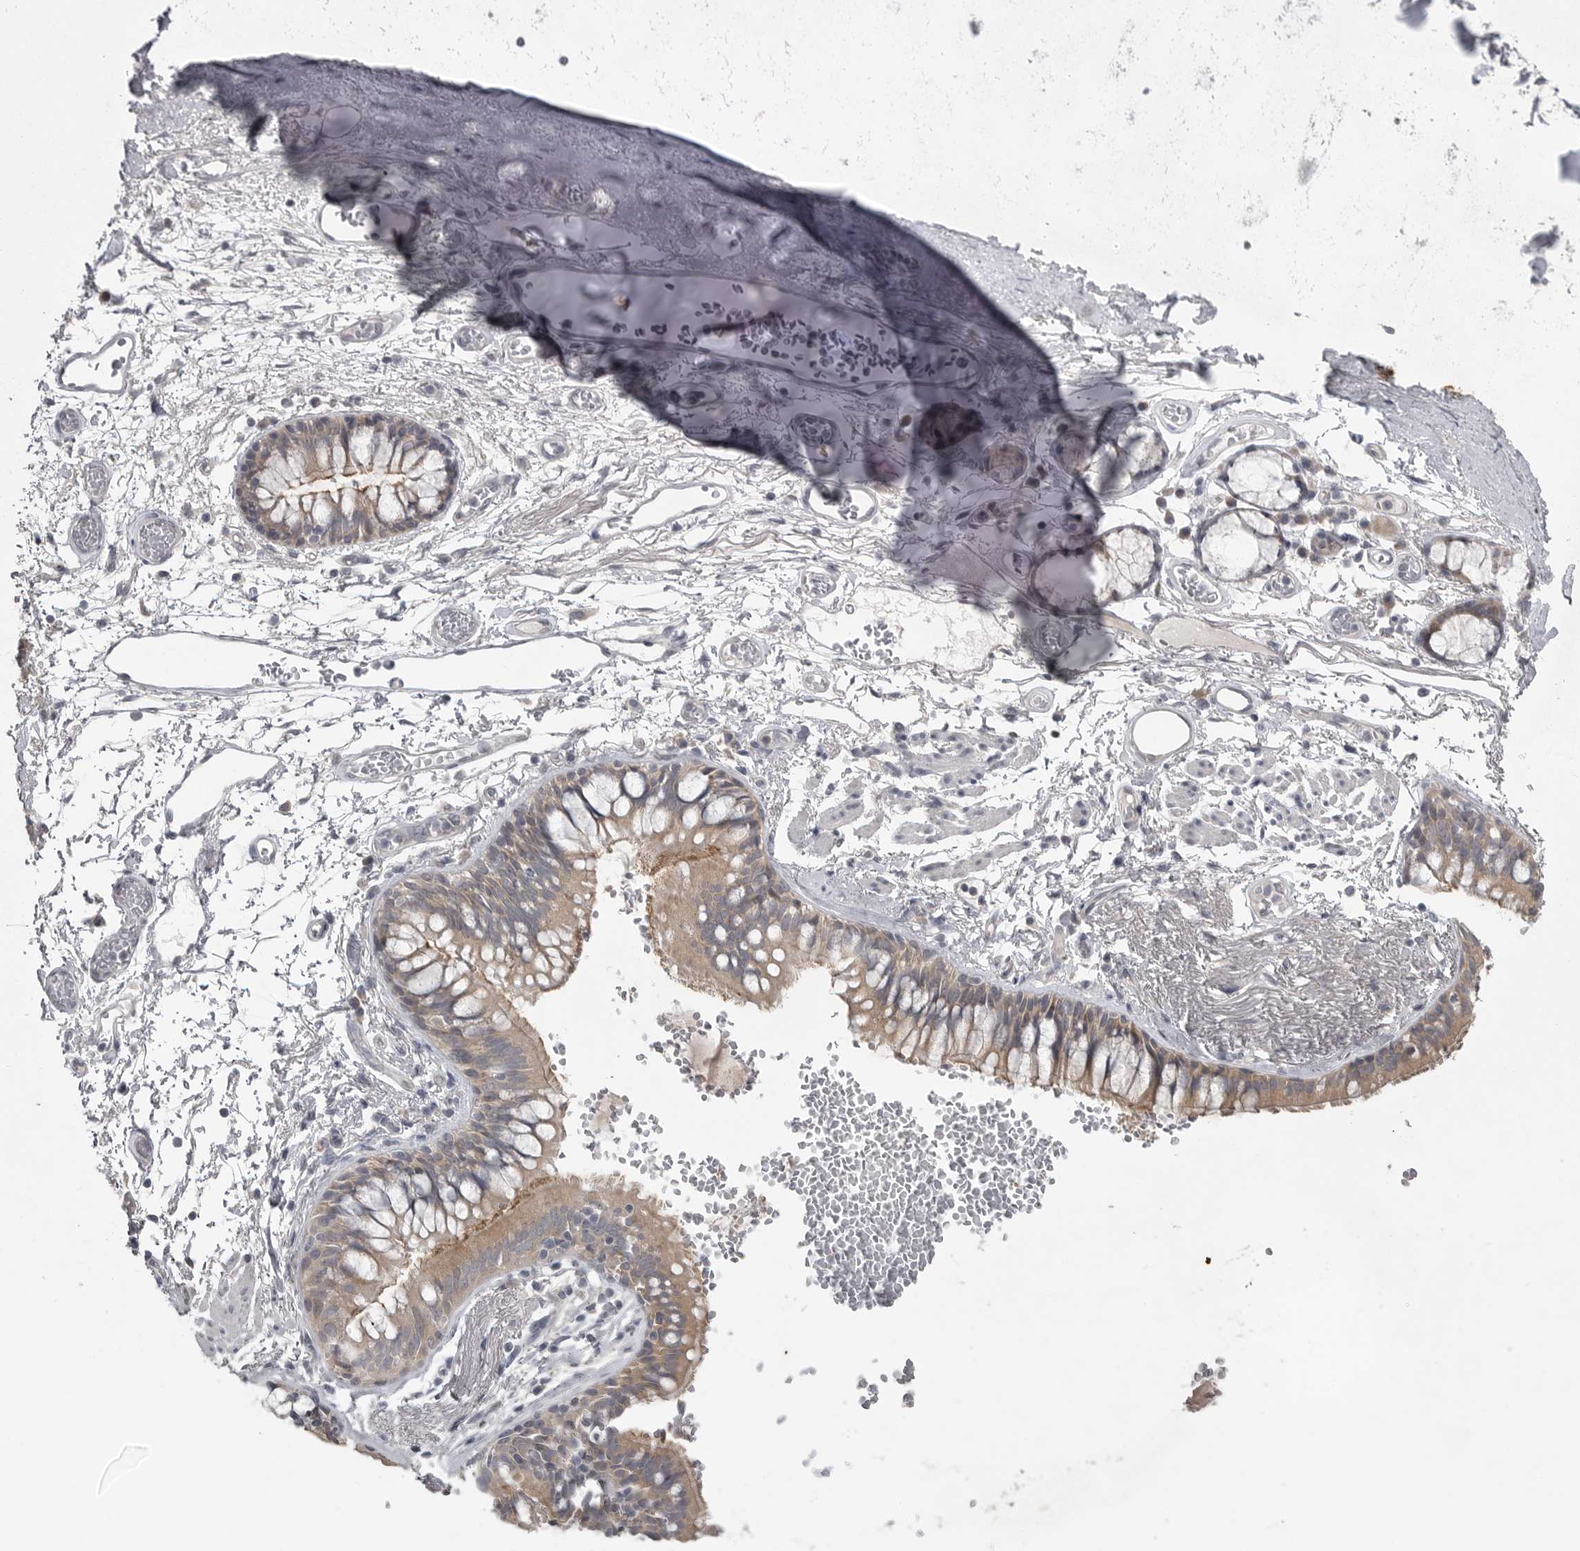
{"staining": {"intensity": "negative", "quantity": "none", "location": "none"}, "tissue": "adipose tissue", "cell_type": "Adipocytes", "image_type": "normal", "snomed": [{"axis": "morphology", "description": "Normal tissue, NOS"}, {"axis": "topography", "description": "Cartilage tissue"}, {"axis": "topography", "description": "Bronchus"}], "caption": "This is an immunohistochemistry (IHC) micrograph of benign human adipose tissue. There is no staining in adipocytes.", "gene": "PHF13", "patient": {"sex": "female", "age": 73}}